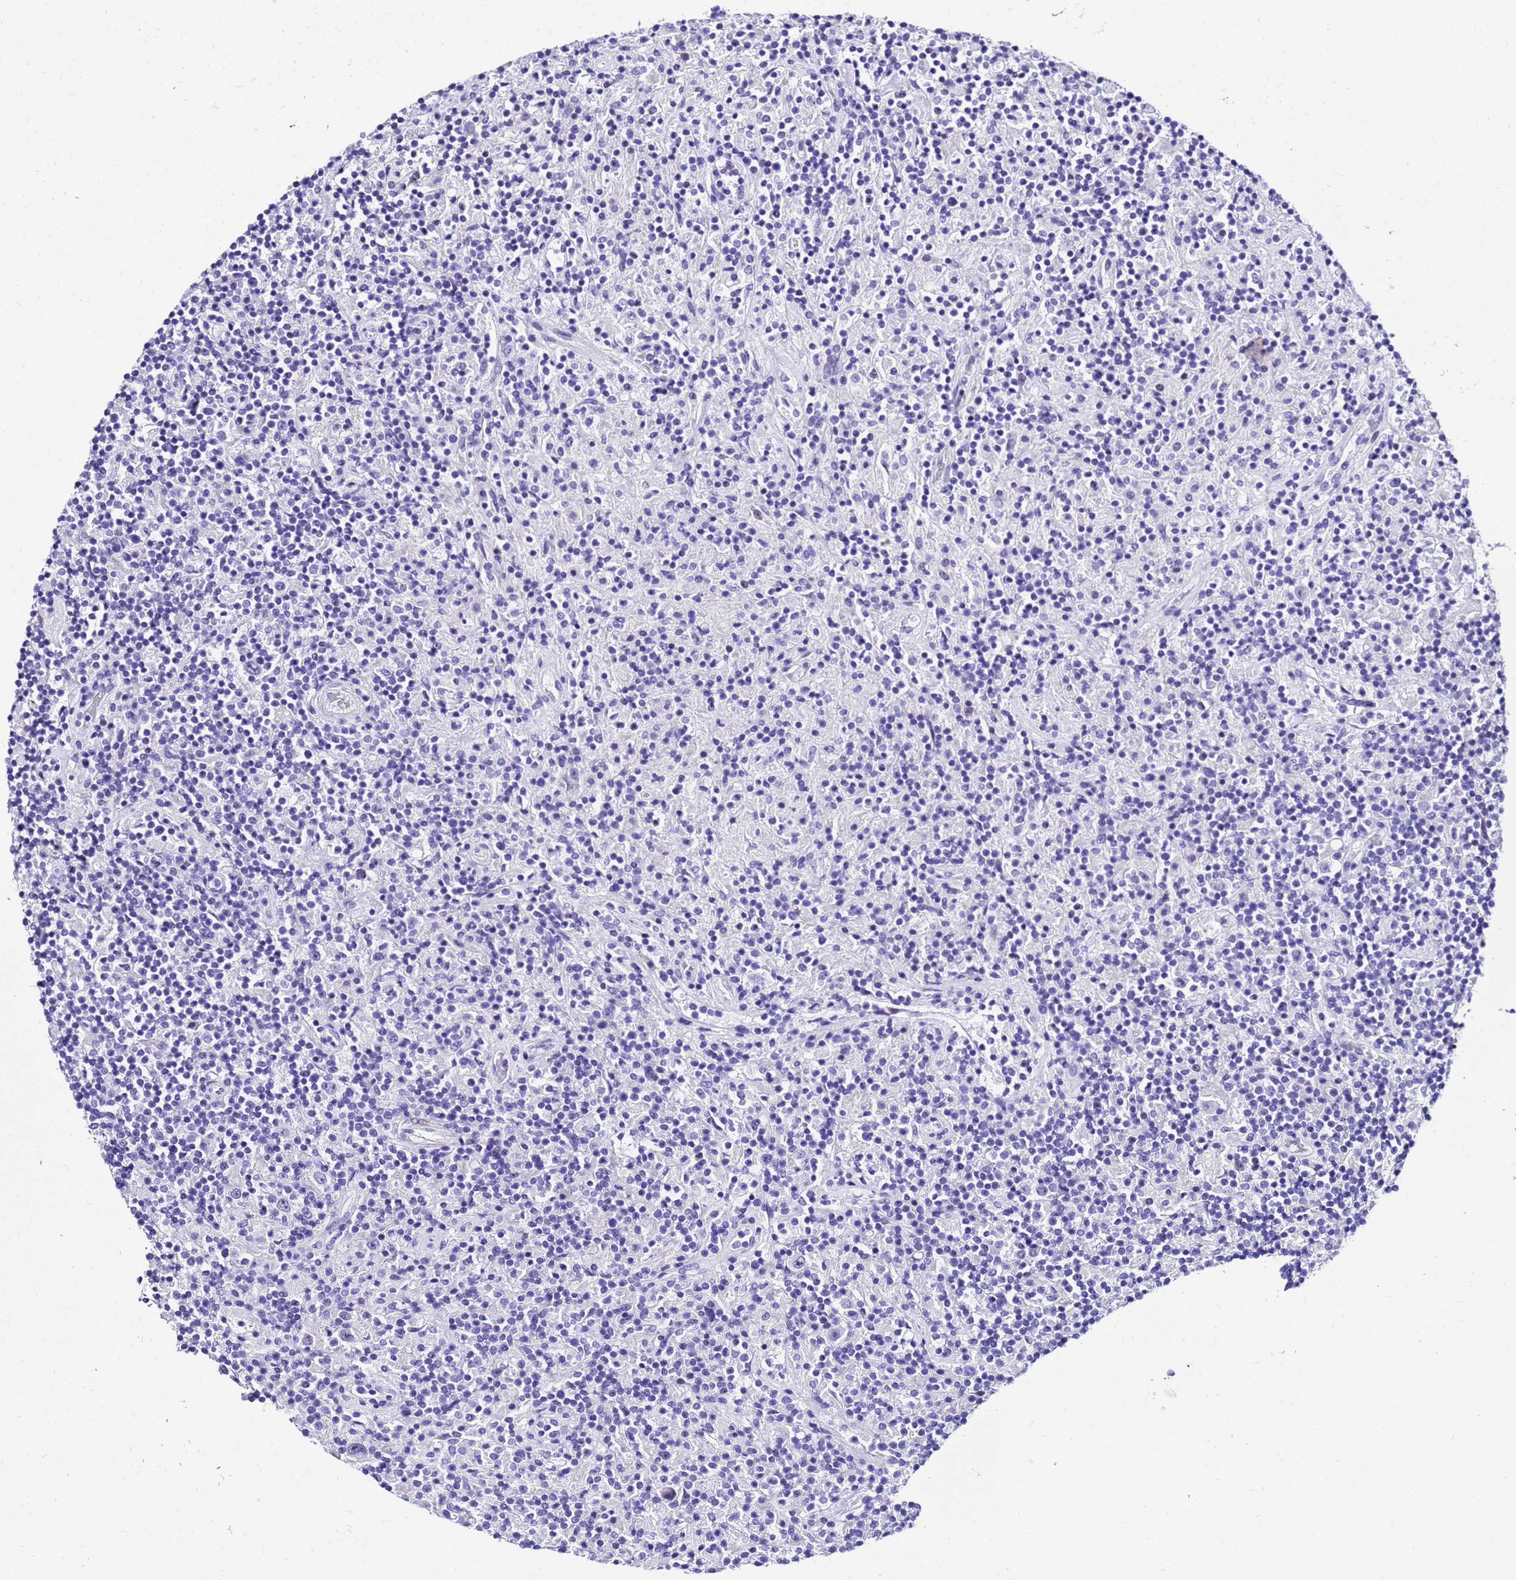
{"staining": {"intensity": "negative", "quantity": "none", "location": "none"}, "tissue": "lymphoma", "cell_type": "Tumor cells", "image_type": "cancer", "snomed": [{"axis": "morphology", "description": "Hodgkin's disease, NOS"}, {"axis": "topography", "description": "Lymph node"}], "caption": "This is a photomicrograph of immunohistochemistry staining of lymphoma, which shows no staining in tumor cells. (DAB (3,3'-diaminobenzidine) immunohistochemistry (IHC) with hematoxylin counter stain).", "gene": "ZNF417", "patient": {"sex": "male", "age": 70}}